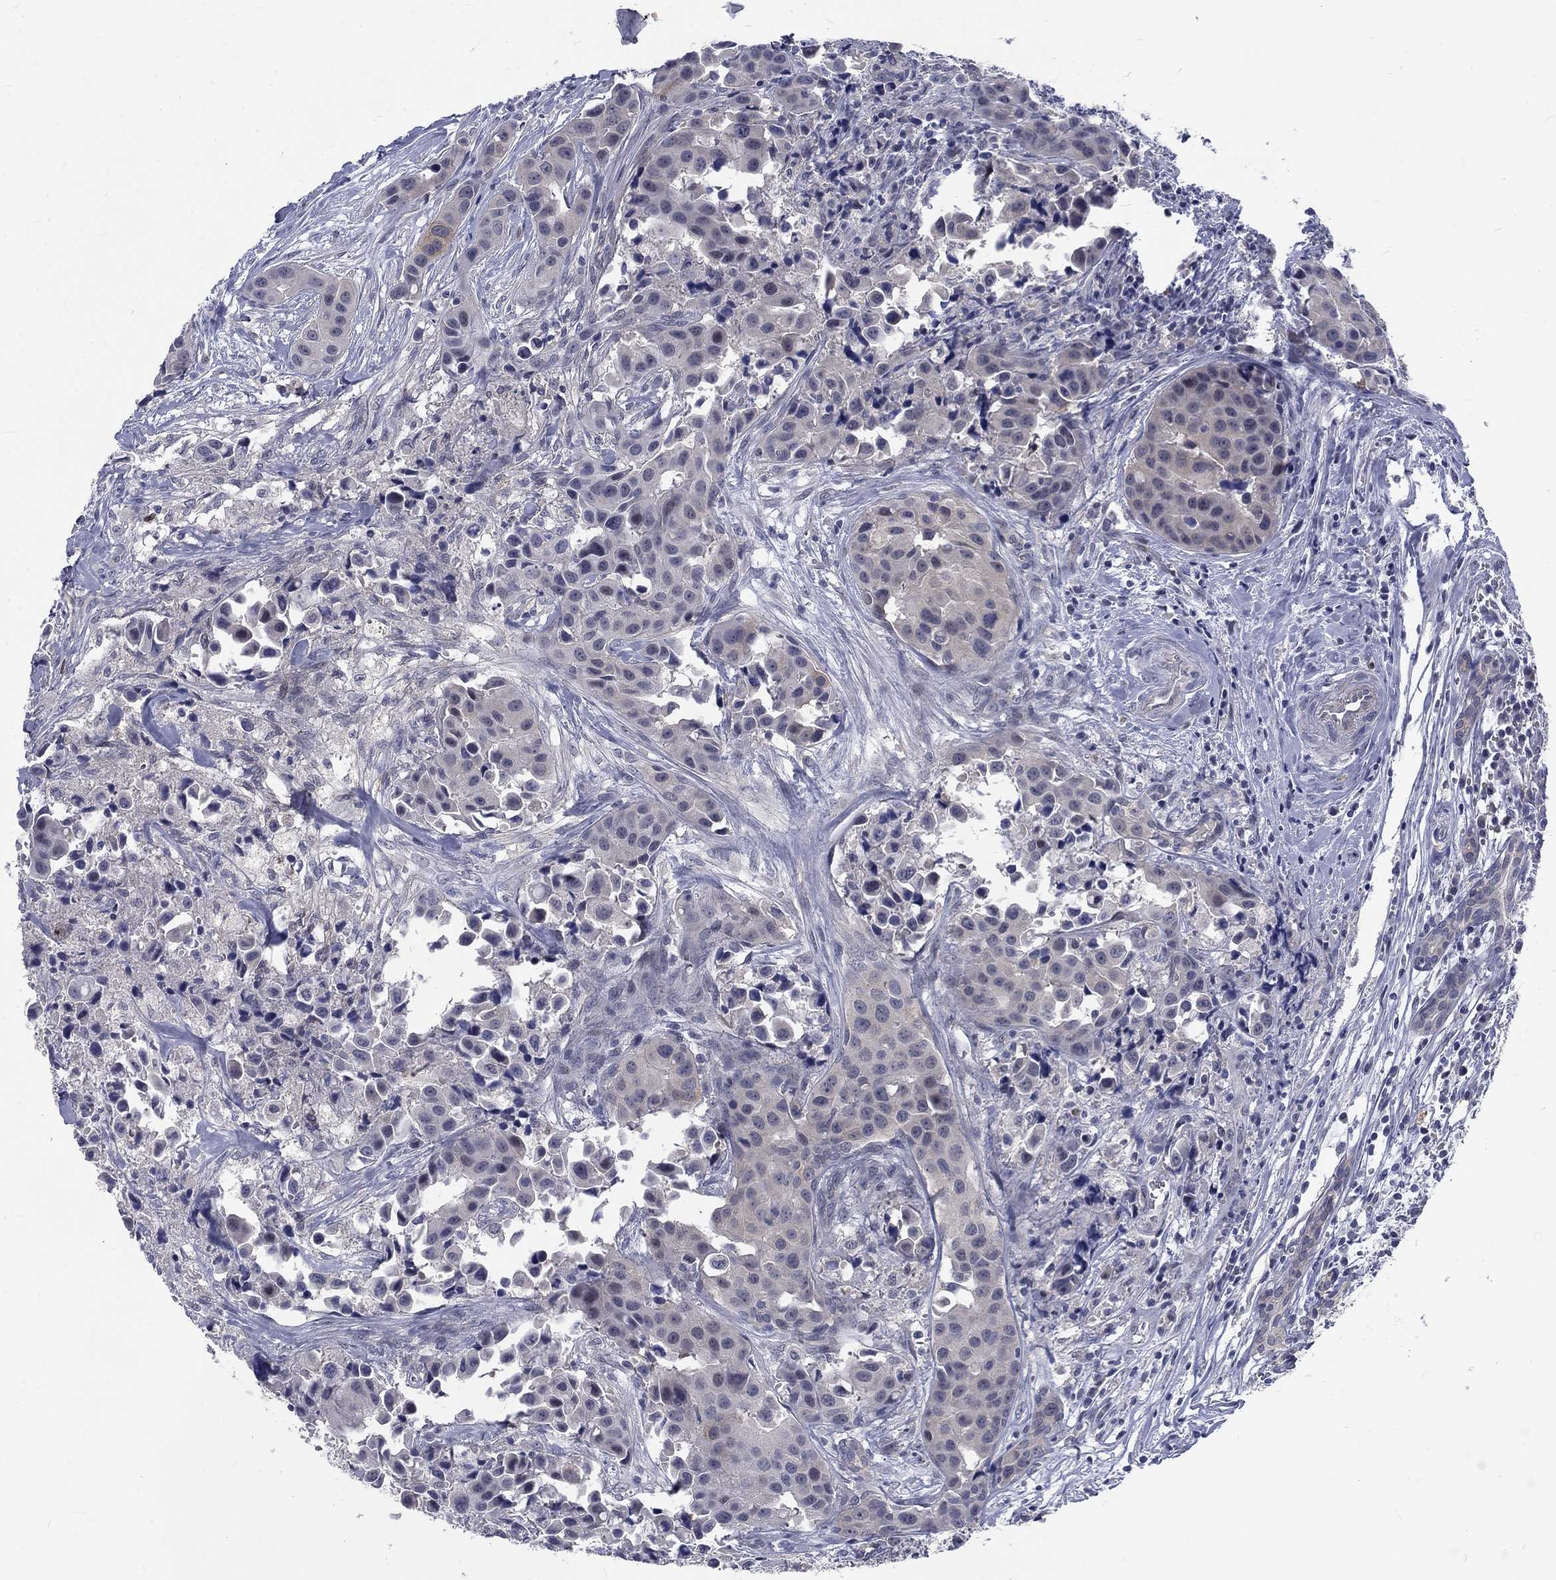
{"staining": {"intensity": "weak", "quantity": "<25%", "location": "cytoplasmic/membranous"}, "tissue": "head and neck cancer", "cell_type": "Tumor cells", "image_type": "cancer", "snomed": [{"axis": "morphology", "description": "Adenocarcinoma, NOS"}, {"axis": "topography", "description": "Head-Neck"}], "caption": "Head and neck adenocarcinoma stained for a protein using immunohistochemistry (IHC) shows no positivity tumor cells.", "gene": "PHKA1", "patient": {"sex": "male", "age": 76}}